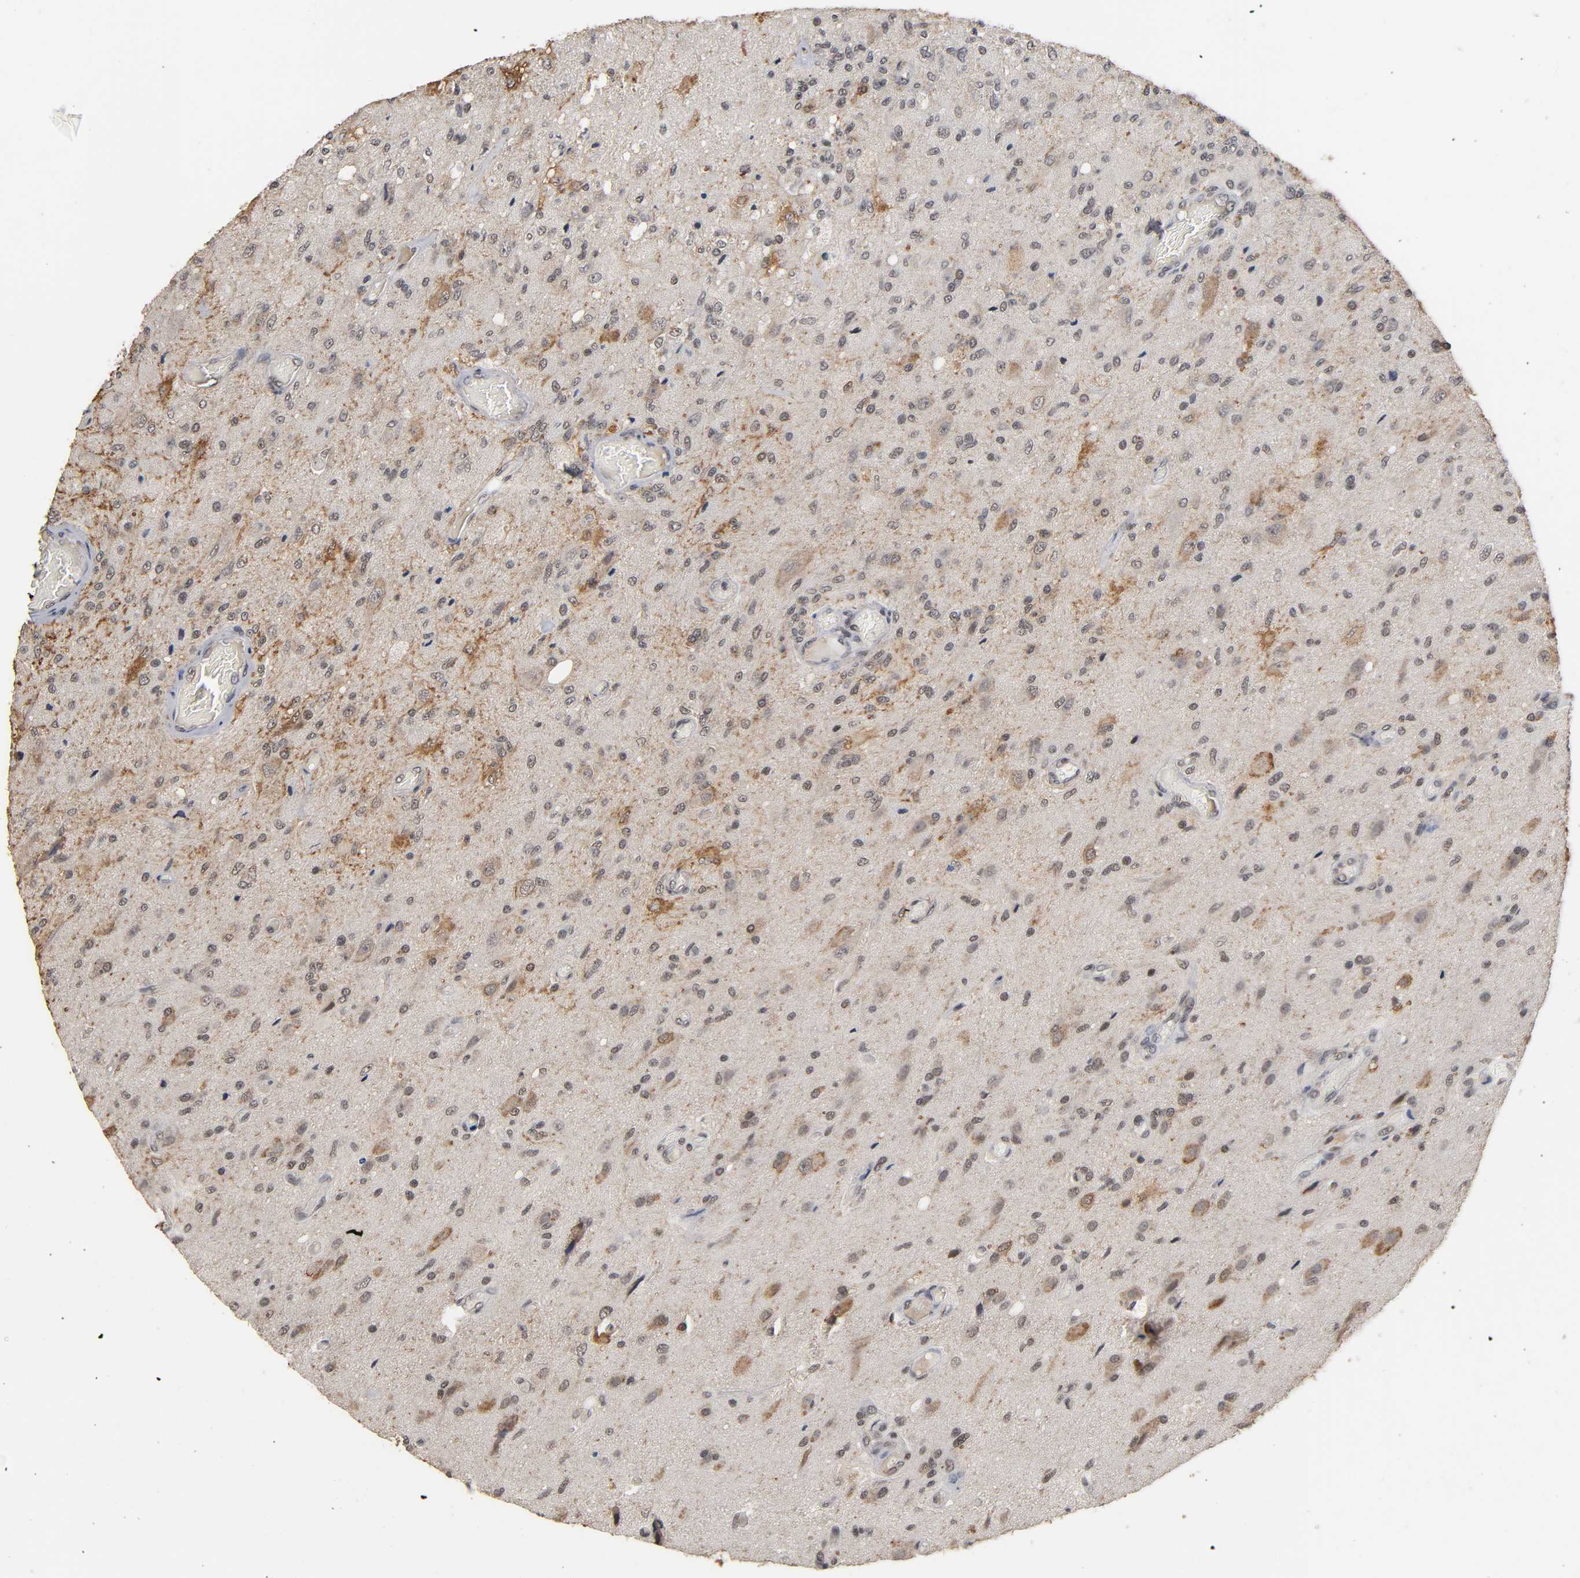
{"staining": {"intensity": "weak", "quantity": "25%-75%", "location": "nuclear"}, "tissue": "glioma", "cell_type": "Tumor cells", "image_type": "cancer", "snomed": [{"axis": "morphology", "description": "Normal tissue, NOS"}, {"axis": "morphology", "description": "Glioma, malignant, High grade"}, {"axis": "topography", "description": "Cerebral cortex"}], "caption": "Tumor cells reveal weak nuclear expression in approximately 25%-75% of cells in glioma.", "gene": "ZNF384", "patient": {"sex": "male", "age": 77}}